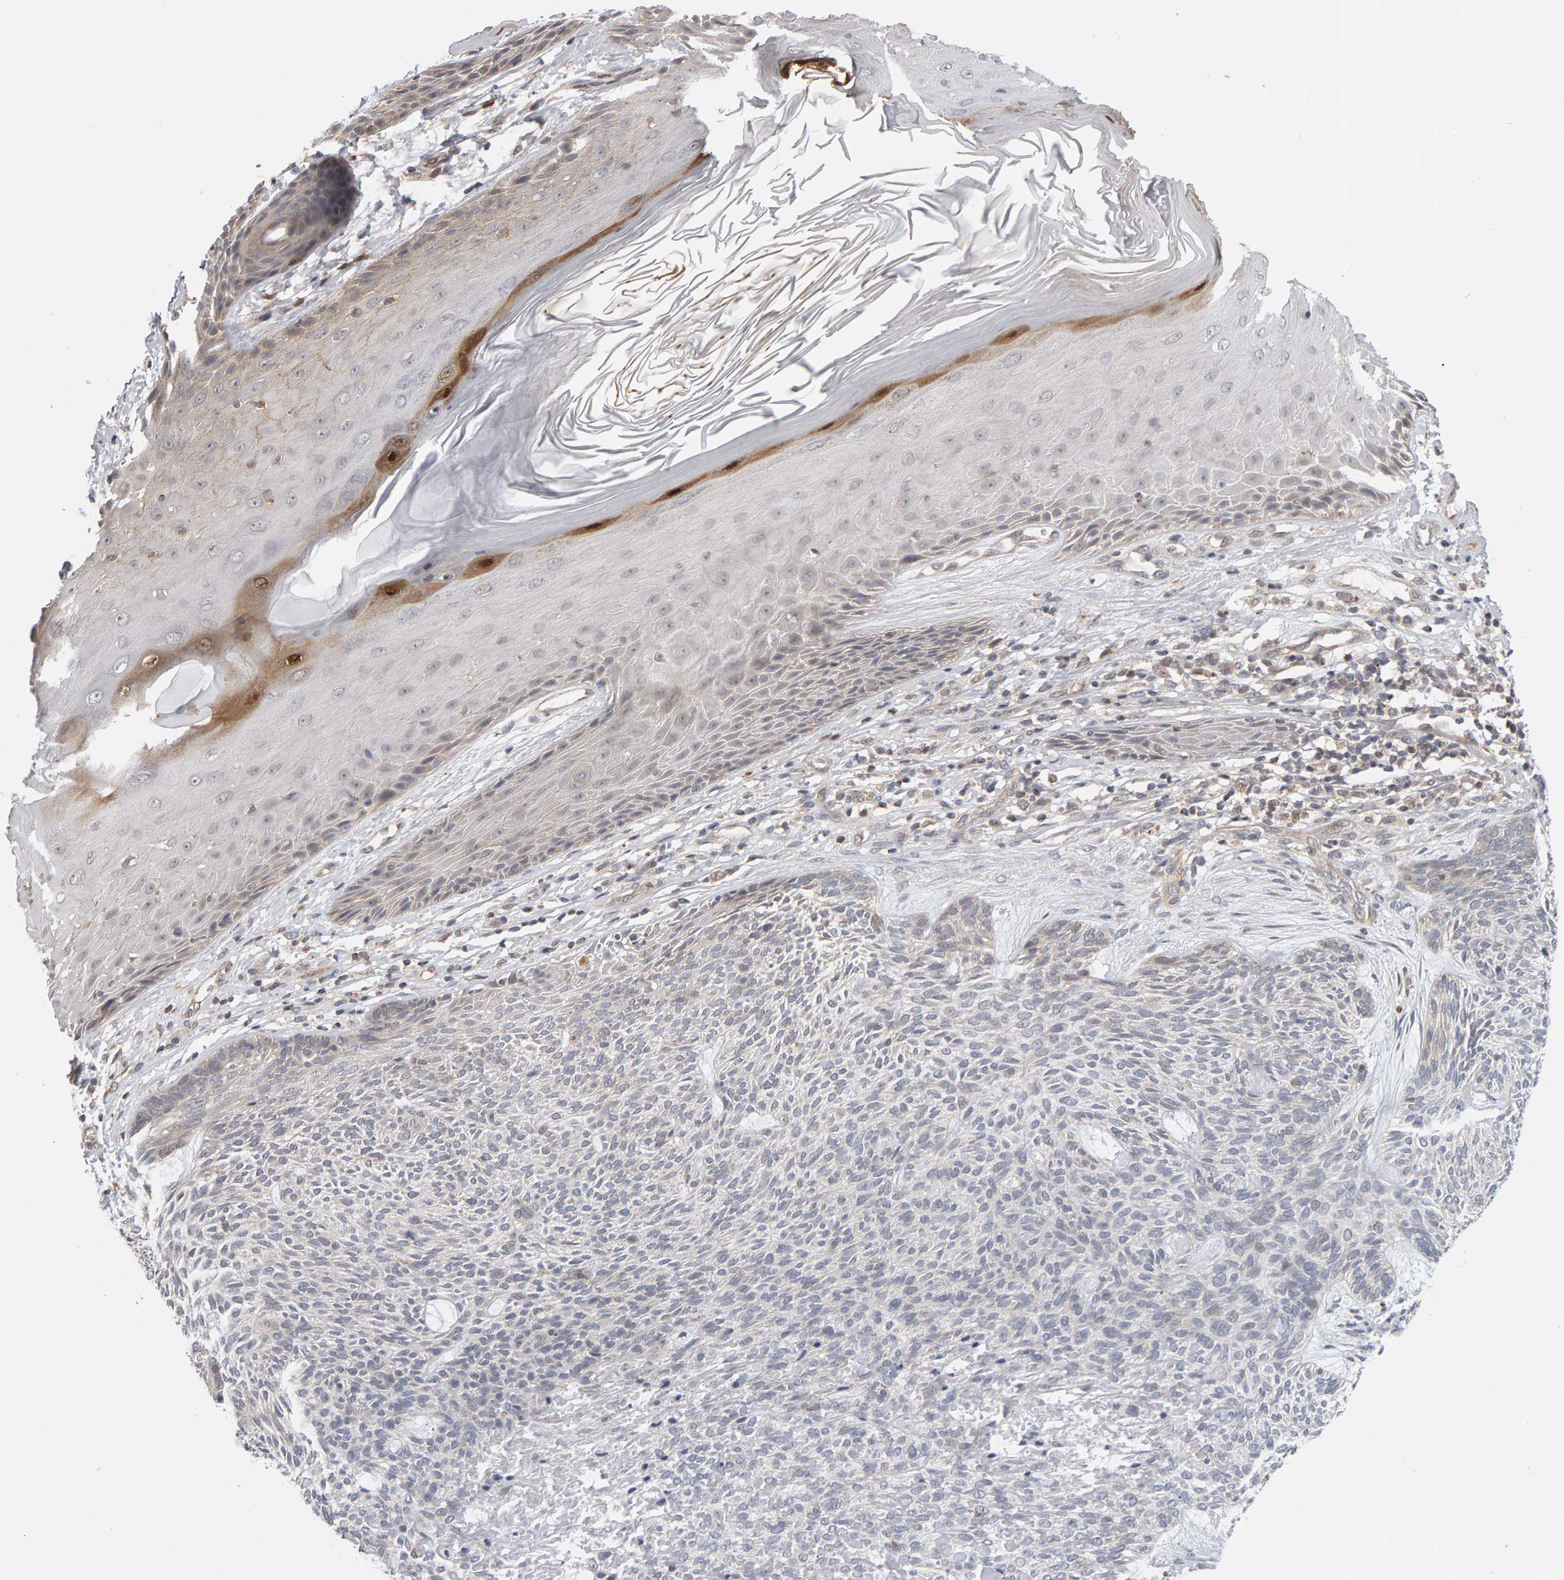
{"staining": {"intensity": "negative", "quantity": "none", "location": "none"}, "tissue": "skin cancer", "cell_type": "Tumor cells", "image_type": "cancer", "snomed": [{"axis": "morphology", "description": "Basal cell carcinoma"}, {"axis": "topography", "description": "Skin"}], "caption": "The IHC micrograph has no significant staining in tumor cells of basal cell carcinoma (skin) tissue.", "gene": "MSRA", "patient": {"sex": "male", "age": 55}}